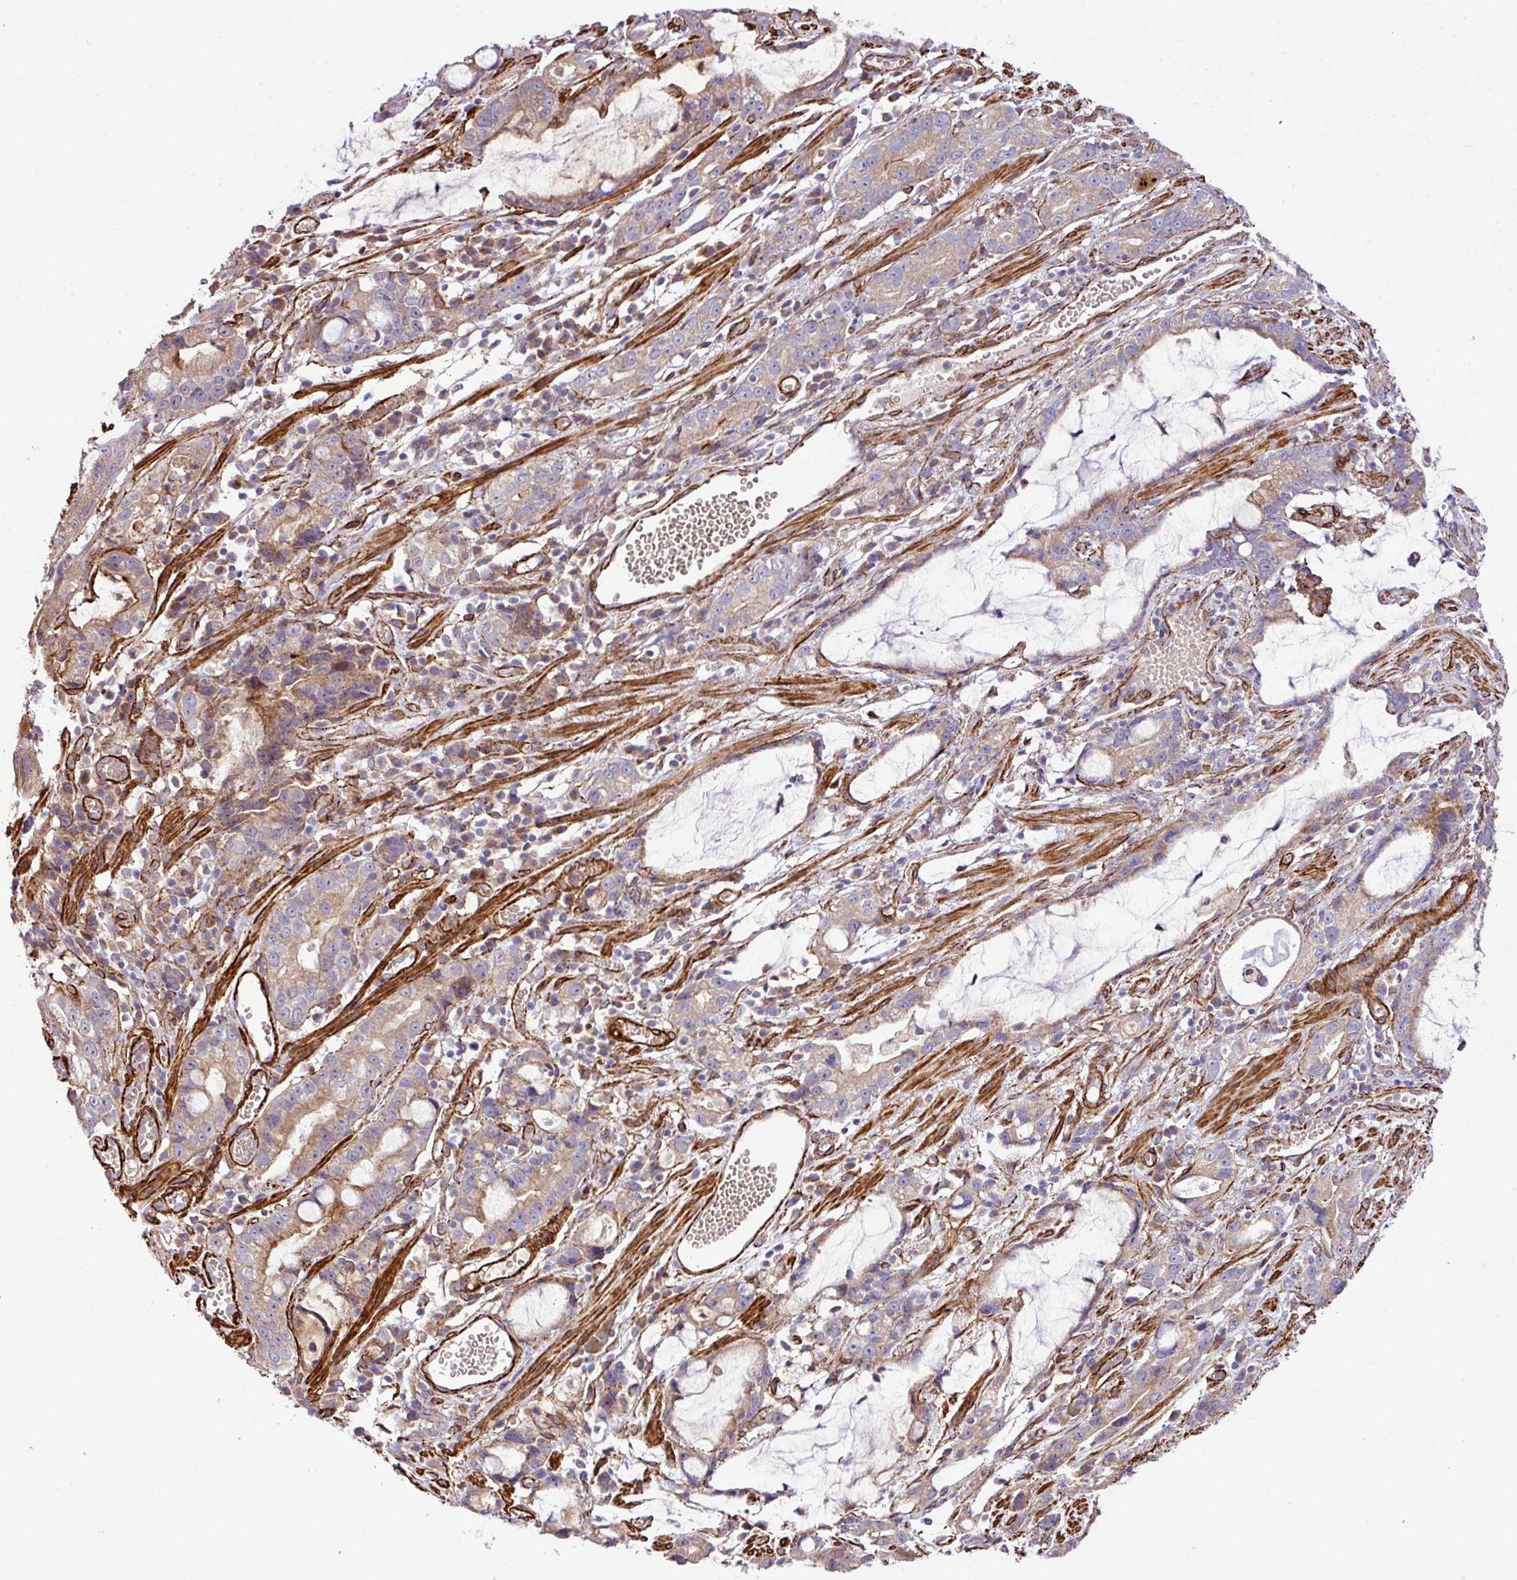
{"staining": {"intensity": "moderate", "quantity": "25%-75%", "location": "cytoplasmic/membranous"}, "tissue": "stomach cancer", "cell_type": "Tumor cells", "image_type": "cancer", "snomed": [{"axis": "morphology", "description": "Adenocarcinoma, NOS"}, {"axis": "topography", "description": "Stomach"}], "caption": "Immunohistochemical staining of human stomach cancer (adenocarcinoma) reveals medium levels of moderate cytoplasmic/membranous expression in approximately 25%-75% of tumor cells.", "gene": "FAM47E", "patient": {"sex": "male", "age": 55}}